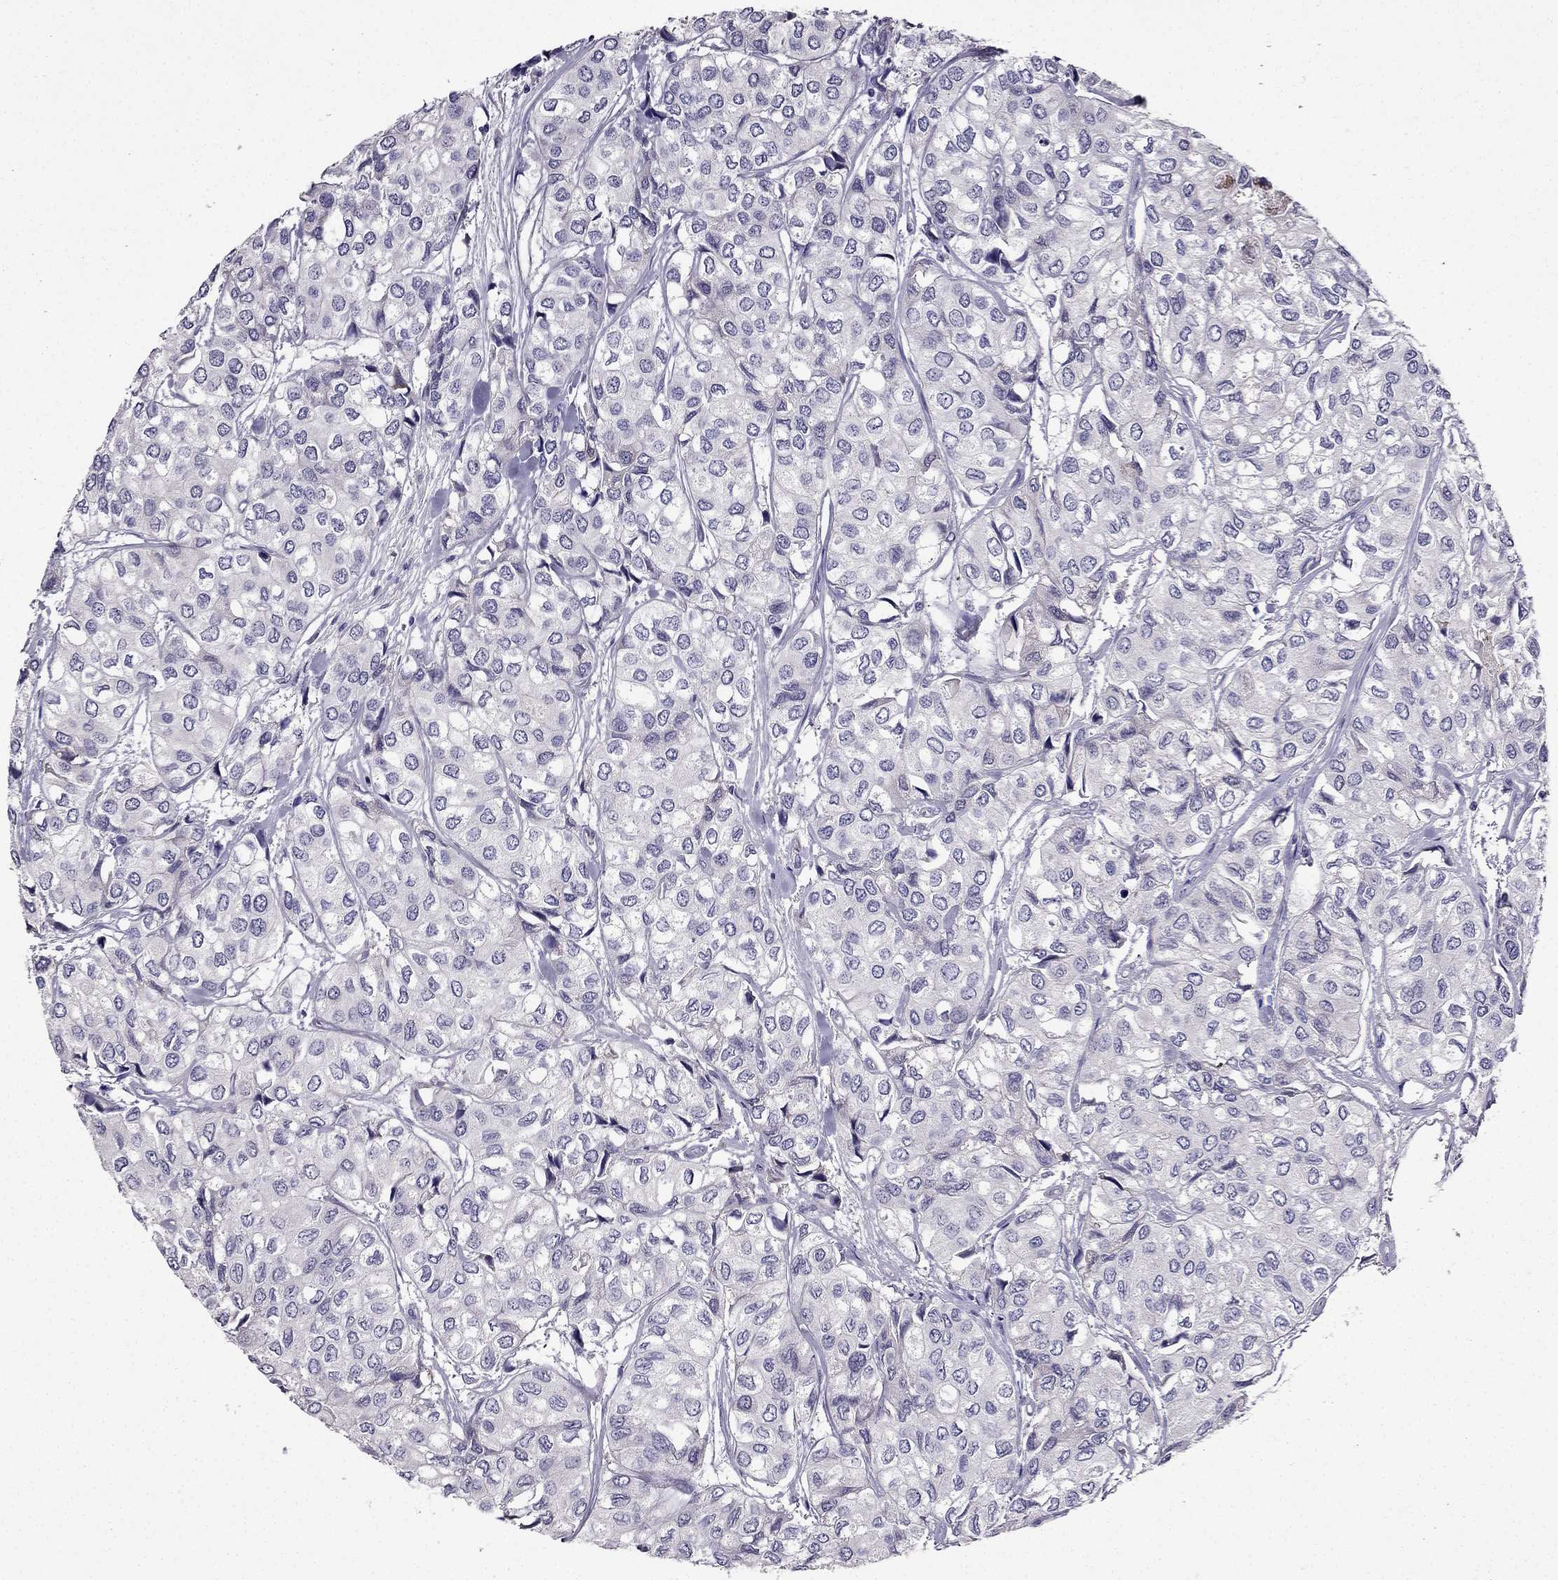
{"staining": {"intensity": "negative", "quantity": "none", "location": "none"}, "tissue": "urothelial cancer", "cell_type": "Tumor cells", "image_type": "cancer", "snomed": [{"axis": "morphology", "description": "Urothelial carcinoma, High grade"}, {"axis": "topography", "description": "Urinary bladder"}], "caption": "The immunohistochemistry (IHC) histopathology image has no significant expression in tumor cells of urothelial cancer tissue.", "gene": "DUSP15", "patient": {"sex": "male", "age": 73}}